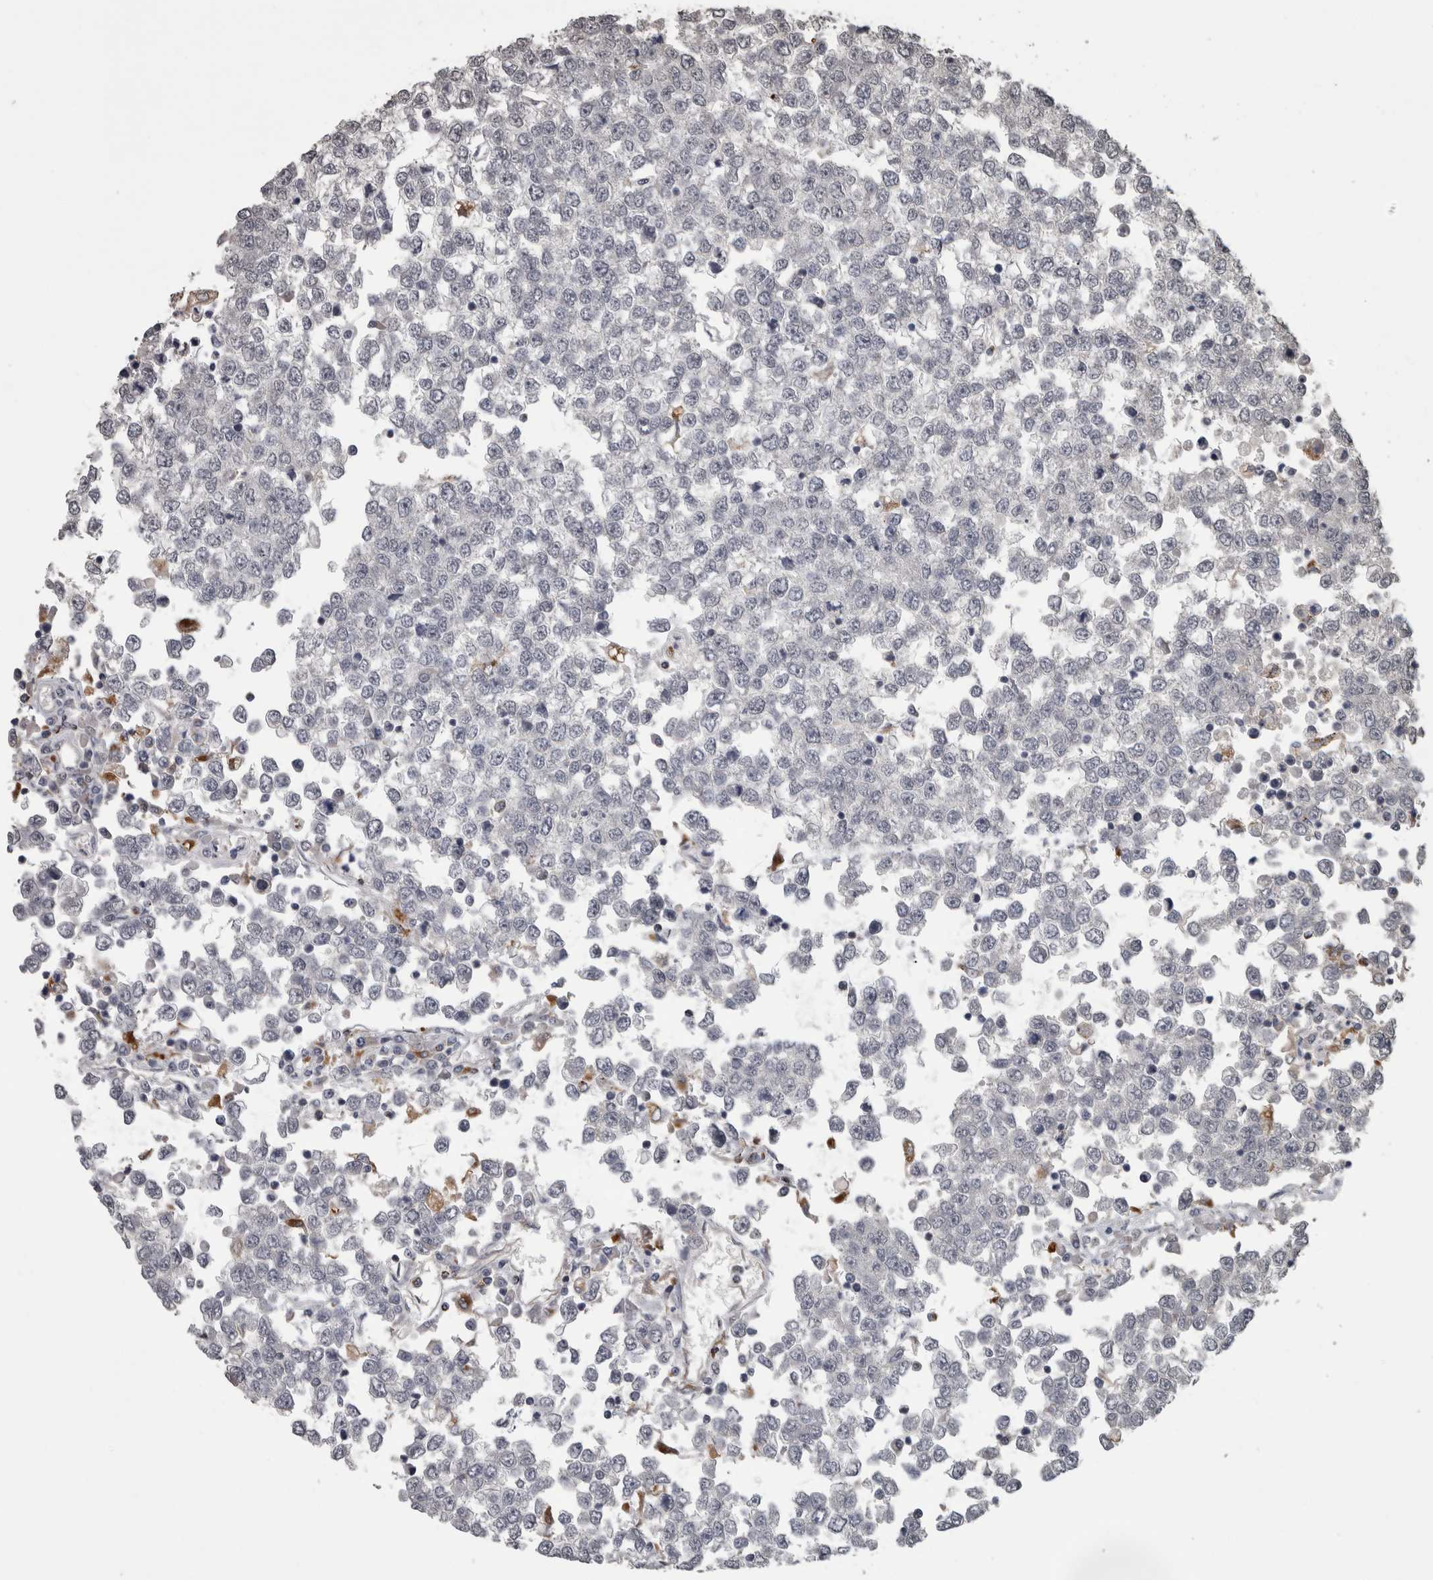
{"staining": {"intensity": "negative", "quantity": "none", "location": "none"}, "tissue": "testis cancer", "cell_type": "Tumor cells", "image_type": "cancer", "snomed": [{"axis": "morphology", "description": "Seminoma, NOS"}, {"axis": "topography", "description": "Testis"}], "caption": "High power microscopy histopathology image of an IHC histopathology image of seminoma (testis), revealing no significant positivity in tumor cells.", "gene": "NAAA", "patient": {"sex": "male", "age": 65}}